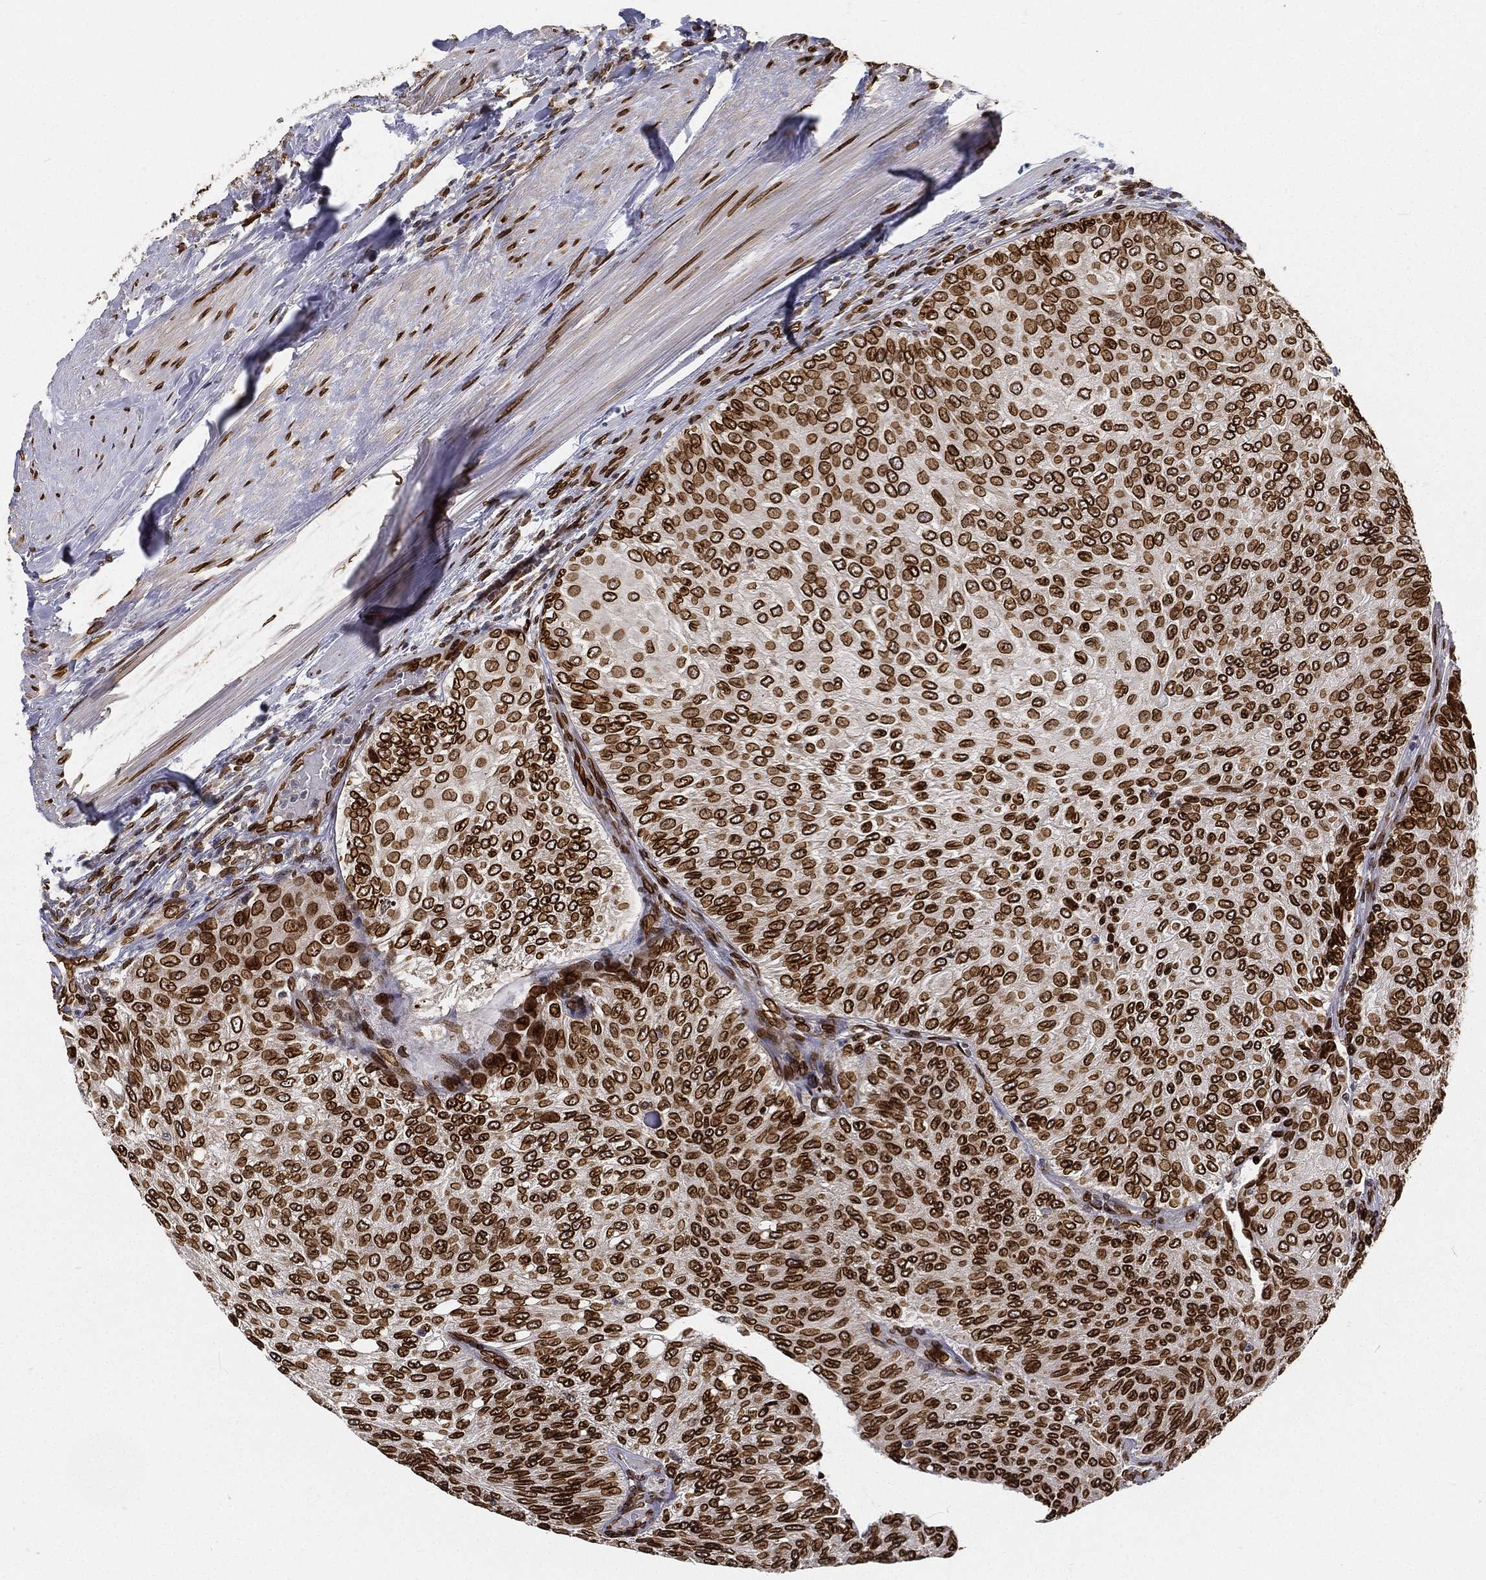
{"staining": {"intensity": "strong", "quantity": ">75%", "location": "cytoplasmic/membranous,nuclear"}, "tissue": "urothelial cancer", "cell_type": "Tumor cells", "image_type": "cancer", "snomed": [{"axis": "morphology", "description": "Urothelial carcinoma, Low grade"}, {"axis": "topography", "description": "Ureter, NOS"}, {"axis": "topography", "description": "Urinary bladder"}], "caption": "This is an image of immunohistochemistry staining of urothelial carcinoma (low-grade), which shows strong positivity in the cytoplasmic/membranous and nuclear of tumor cells.", "gene": "PALB2", "patient": {"sex": "male", "age": 78}}